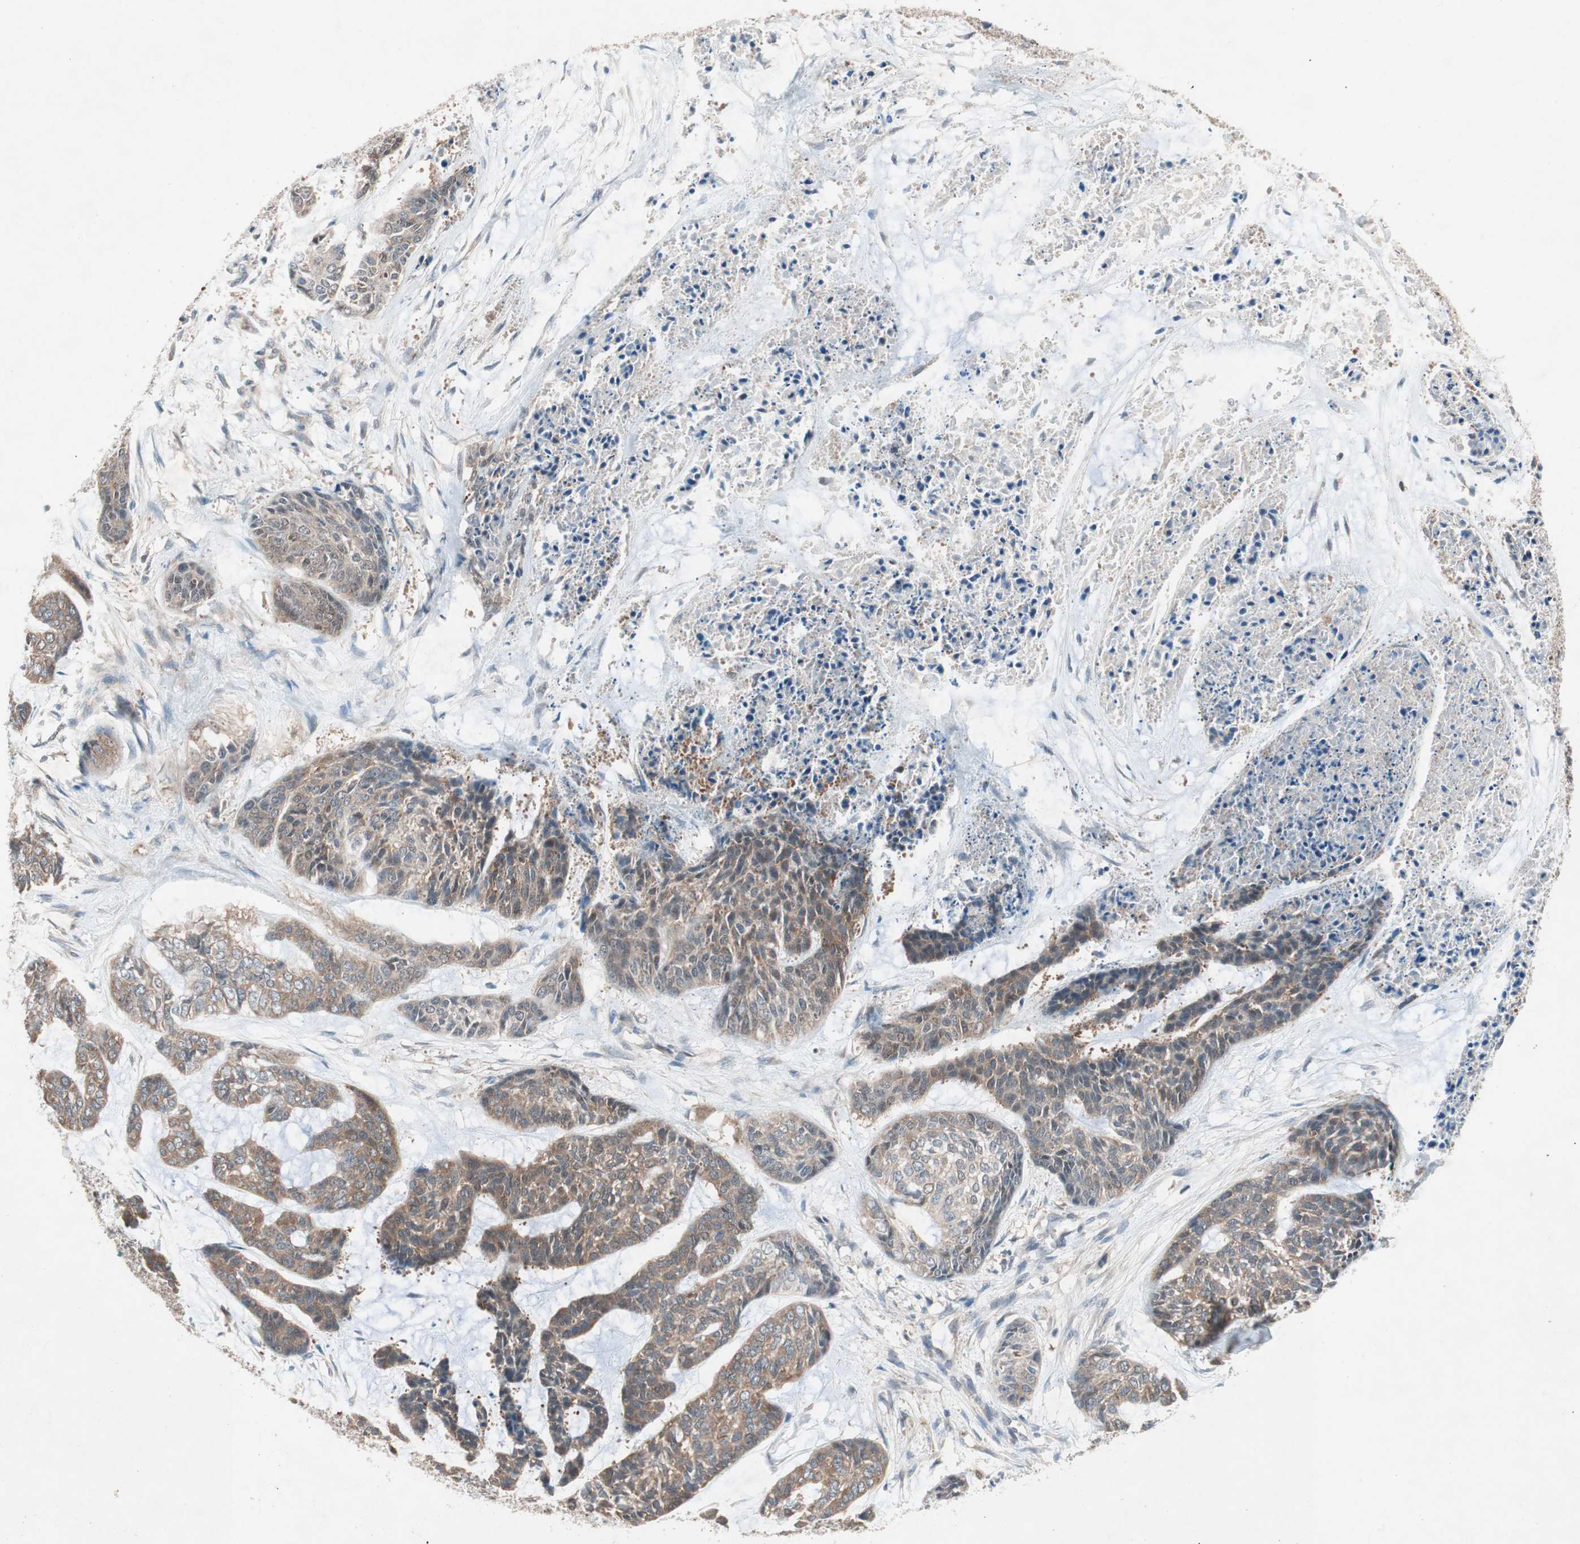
{"staining": {"intensity": "moderate", "quantity": "25%-75%", "location": "cytoplasmic/membranous"}, "tissue": "skin cancer", "cell_type": "Tumor cells", "image_type": "cancer", "snomed": [{"axis": "morphology", "description": "Basal cell carcinoma"}, {"axis": "topography", "description": "Skin"}], "caption": "Immunohistochemistry (IHC) micrograph of neoplastic tissue: basal cell carcinoma (skin) stained using IHC reveals medium levels of moderate protein expression localized specifically in the cytoplasmic/membranous of tumor cells, appearing as a cytoplasmic/membranous brown color.", "gene": "GALT", "patient": {"sex": "female", "age": 64}}